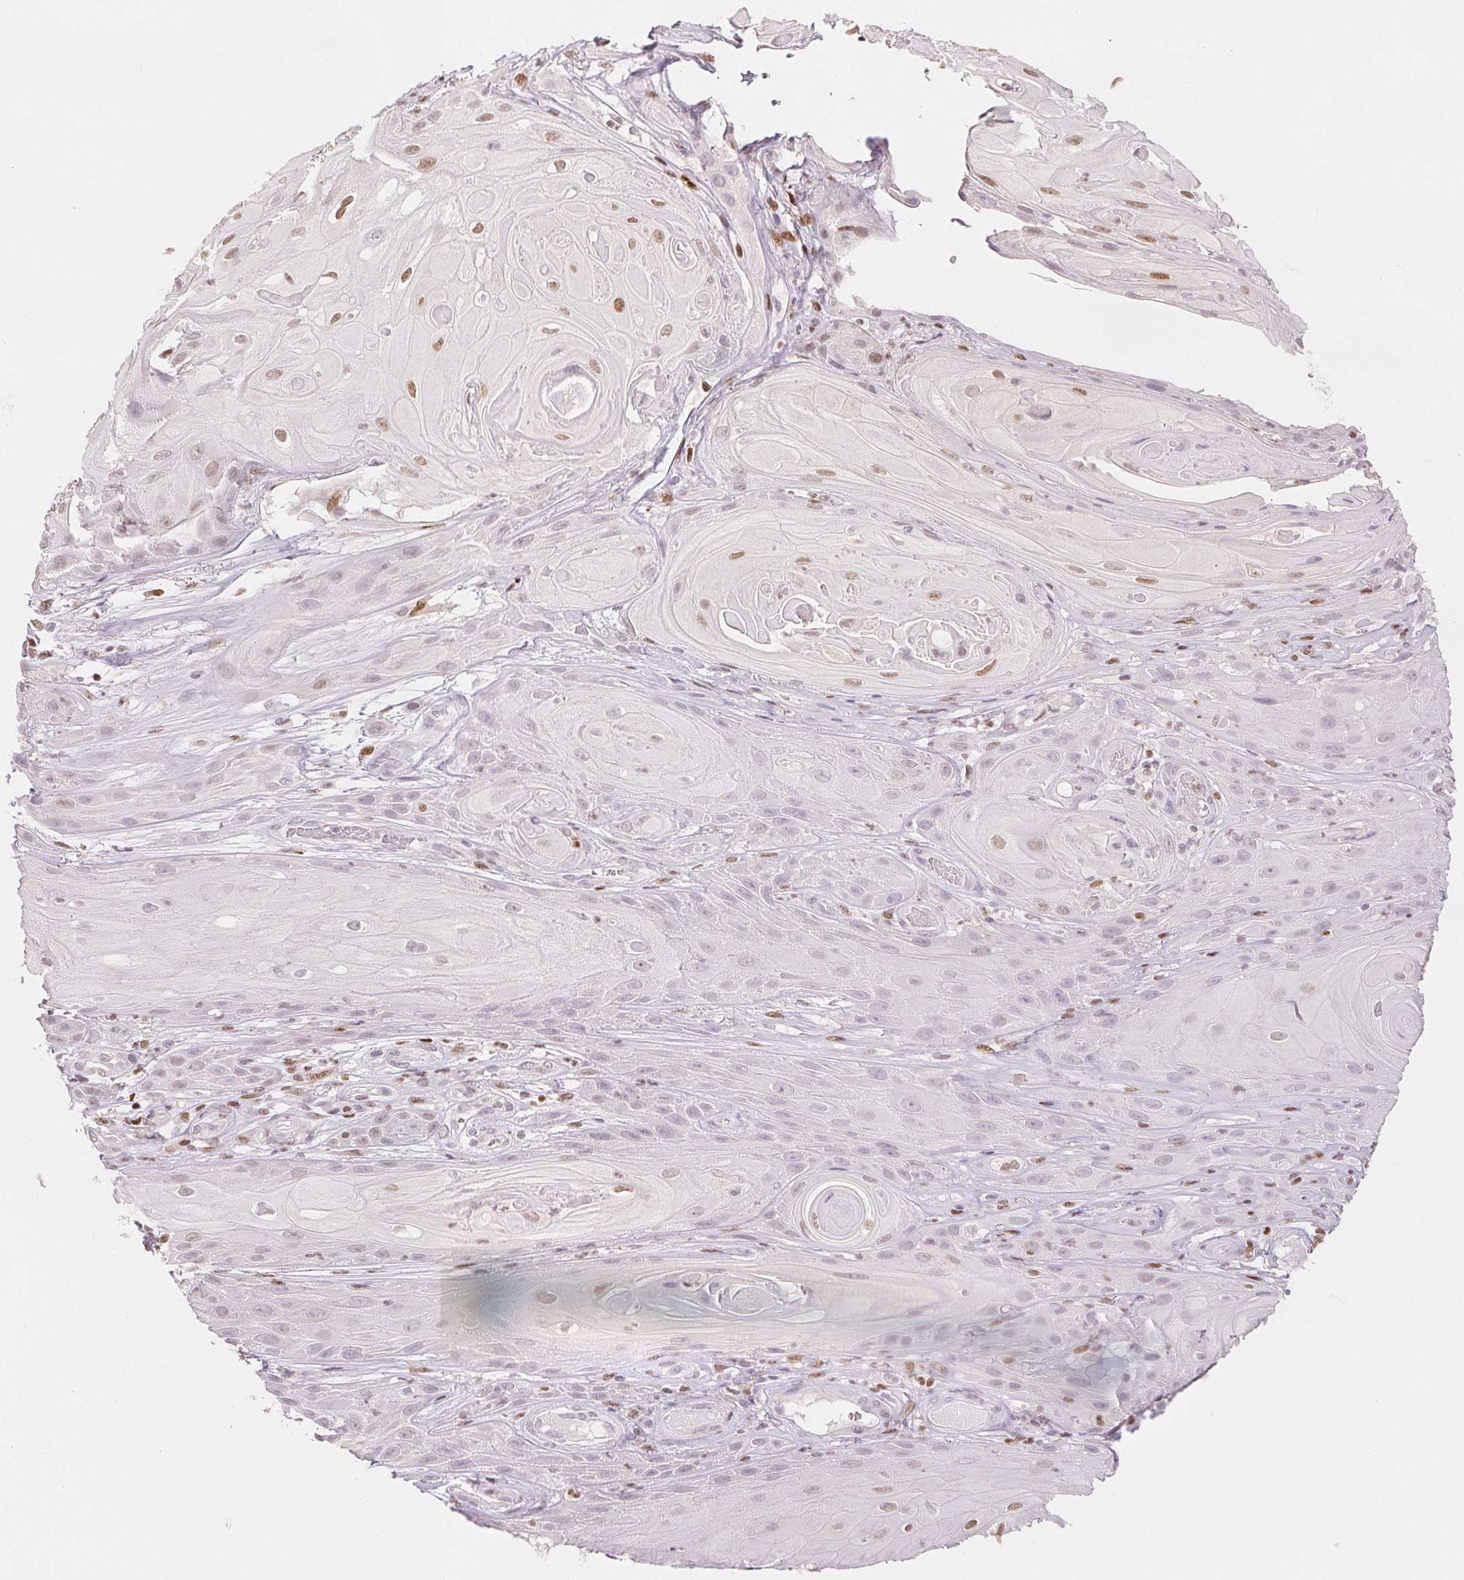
{"staining": {"intensity": "weak", "quantity": "25%-75%", "location": "nuclear"}, "tissue": "skin cancer", "cell_type": "Tumor cells", "image_type": "cancer", "snomed": [{"axis": "morphology", "description": "Squamous cell carcinoma, NOS"}, {"axis": "topography", "description": "Skin"}], "caption": "An IHC image of tumor tissue is shown. Protein staining in brown highlights weak nuclear positivity in squamous cell carcinoma (skin) within tumor cells.", "gene": "RUNX2", "patient": {"sex": "male", "age": 62}}